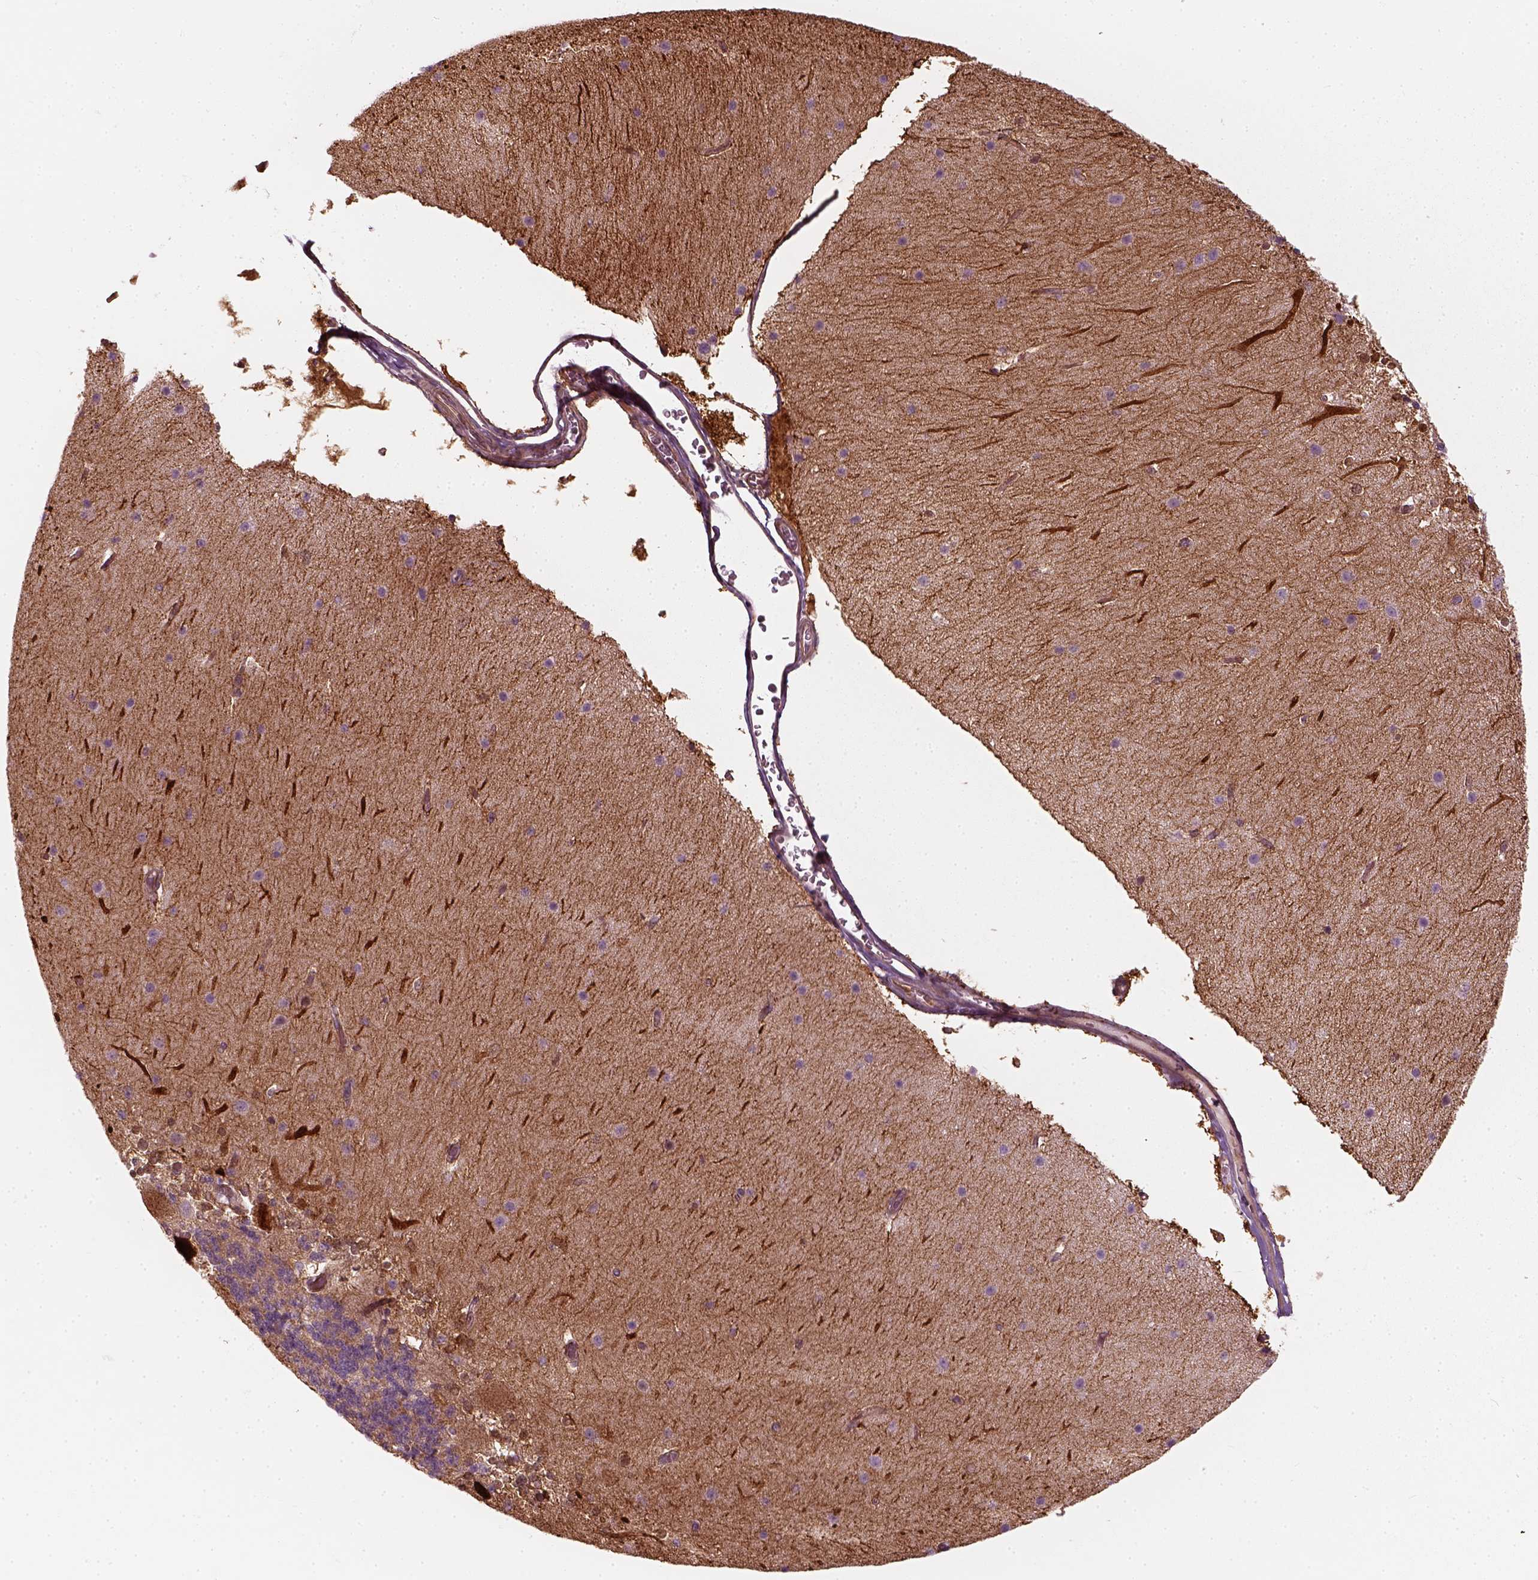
{"staining": {"intensity": "negative", "quantity": "none", "location": "none"}, "tissue": "cerebellum", "cell_type": "Cells in granular layer", "image_type": "normal", "snomed": [{"axis": "morphology", "description": "Normal tissue, NOS"}, {"axis": "topography", "description": "Cerebellum"}], "caption": "Cells in granular layer are negative for brown protein staining in normal cerebellum. The staining is performed using DAB (3,3'-diaminobenzidine) brown chromogen with nuclei counter-stained in using hematoxylin.", "gene": "DNASE1L1", "patient": {"sex": "female", "age": 19}}